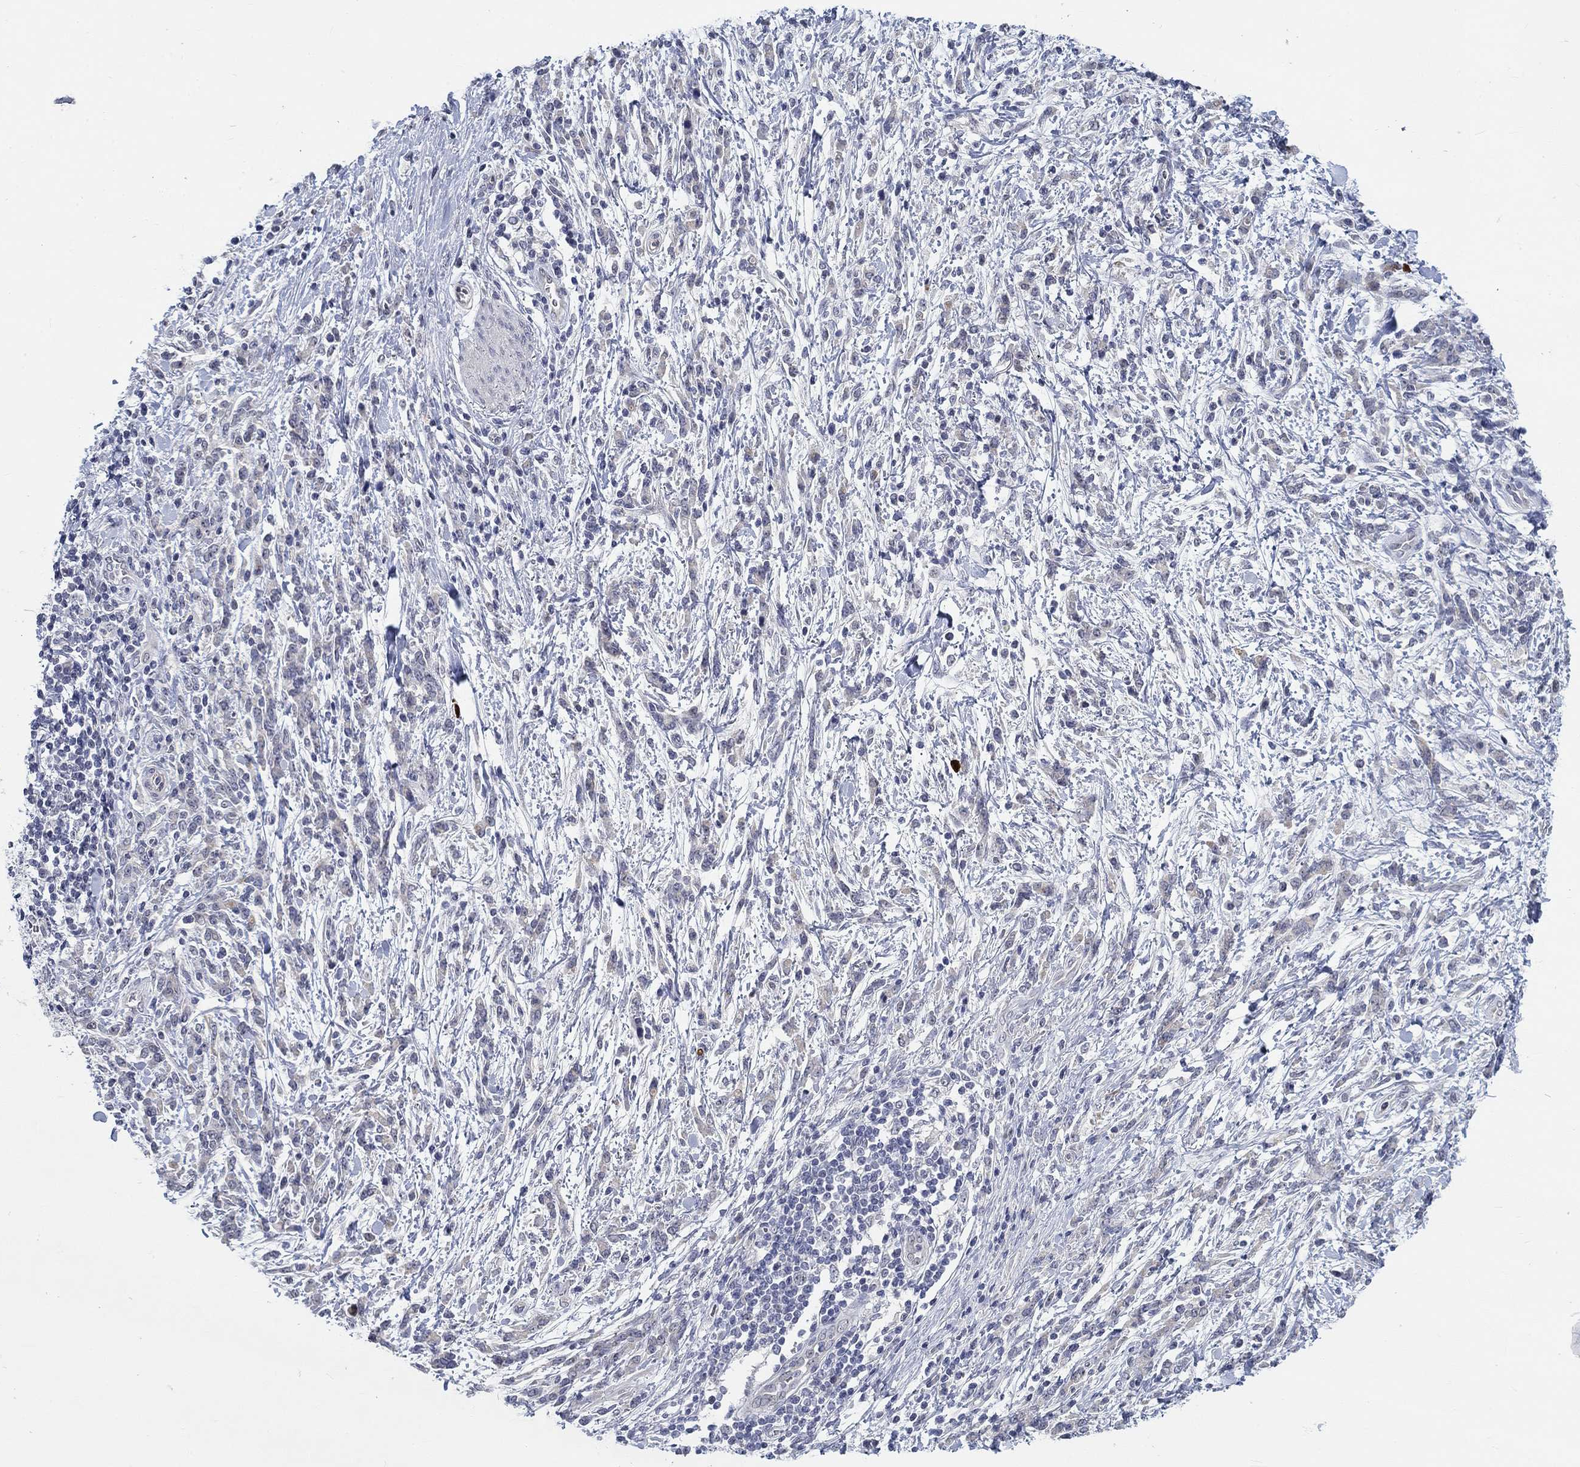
{"staining": {"intensity": "negative", "quantity": "none", "location": "none"}, "tissue": "stomach cancer", "cell_type": "Tumor cells", "image_type": "cancer", "snomed": [{"axis": "morphology", "description": "Adenocarcinoma, NOS"}, {"axis": "topography", "description": "Stomach"}], "caption": "Human stomach adenocarcinoma stained for a protein using IHC shows no positivity in tumor cells.", "gene": "SMIM18", "patient": {"sex": "female", "age": 57}}